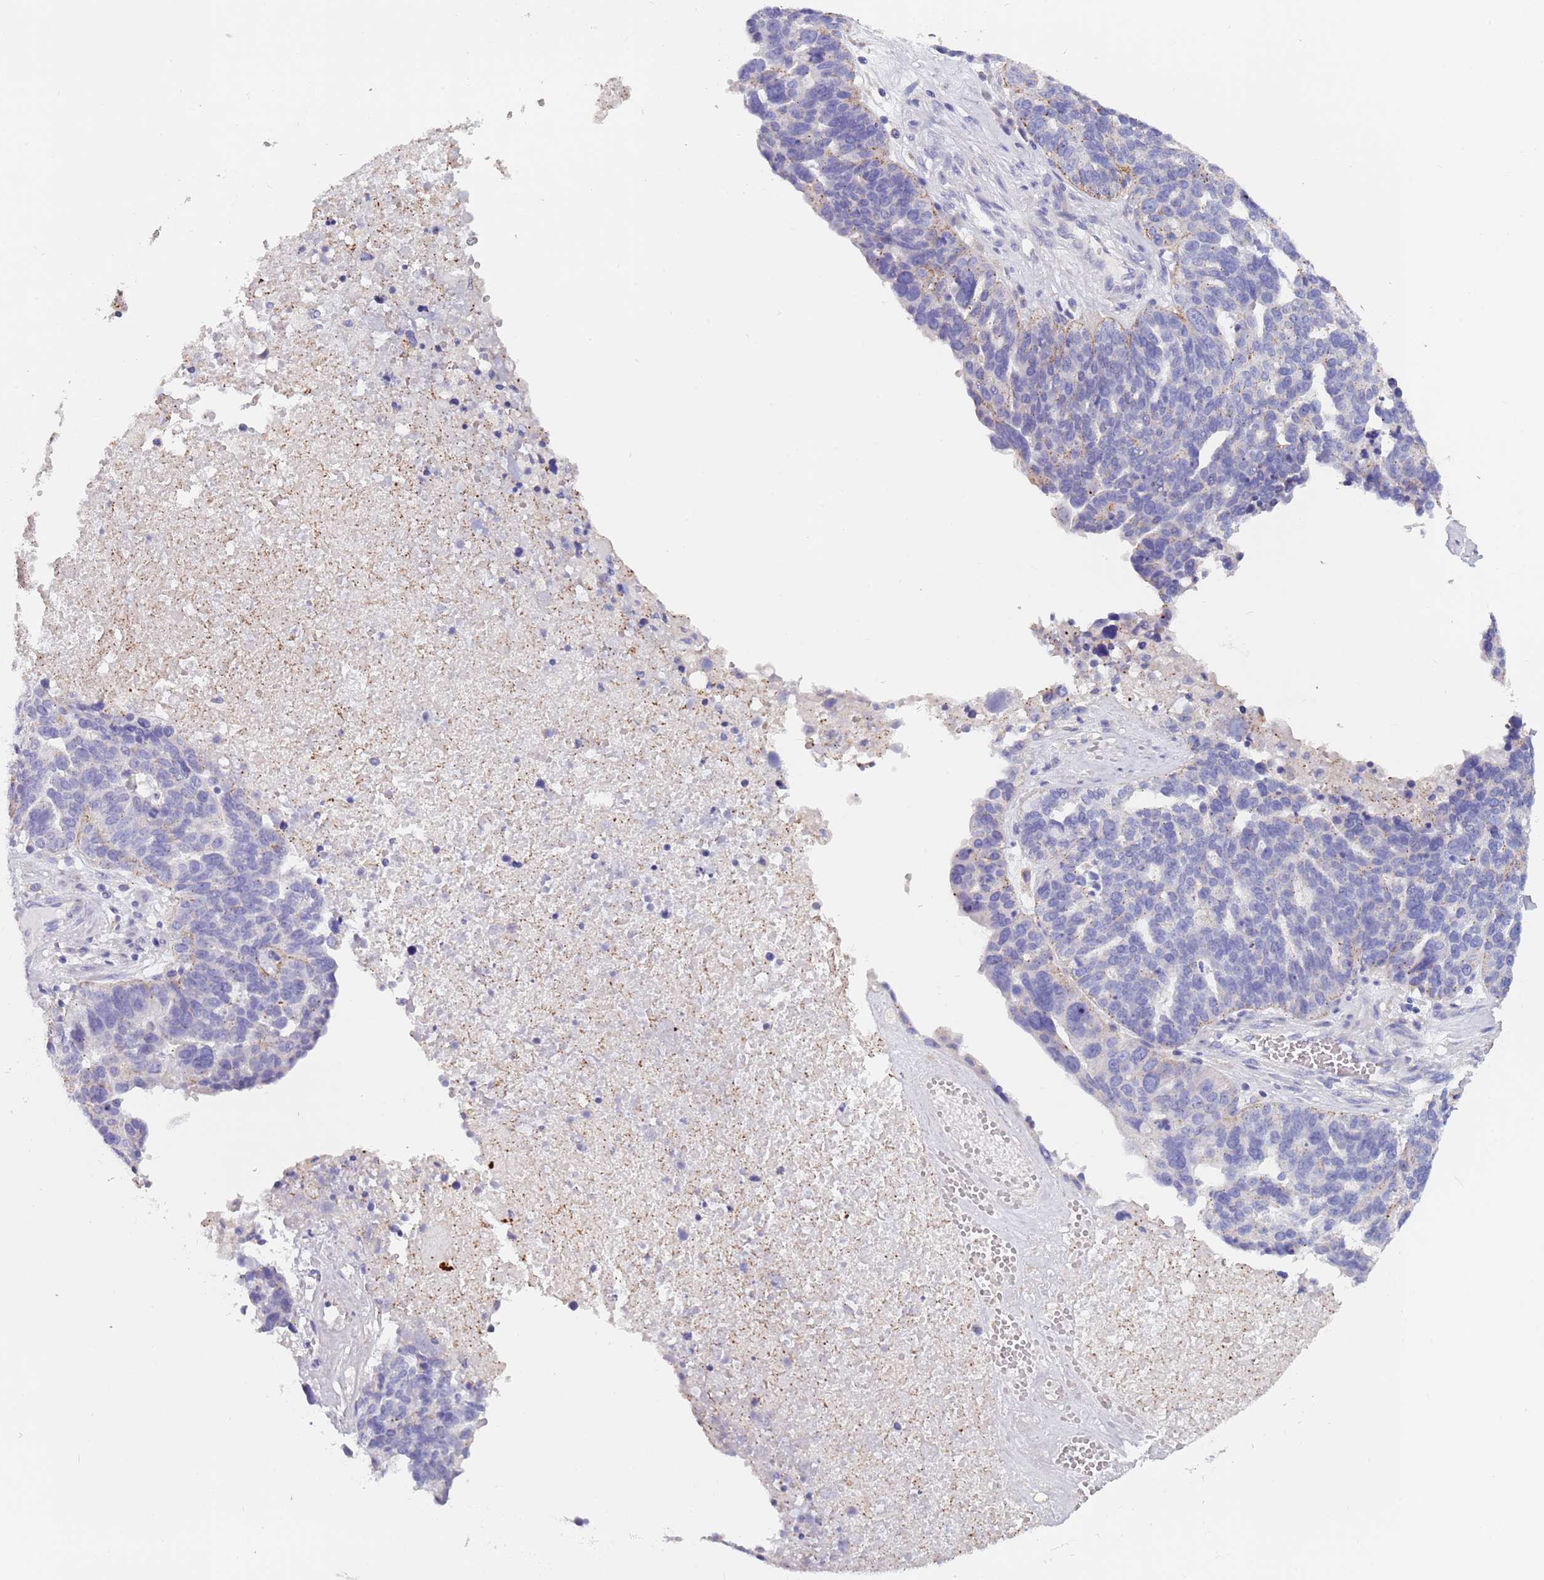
{"staining": {"intensity": "negative", "quantity": "none", "location": "none"}, "tissue": "ovarian cancer", "cell_type": "Tumor cells", "image_type": "cancer", "snomed": [{"axis": "morphology", "description": "Cystadenocarcinoma, serous, NOS"}, {"axis": "topography", "description": "Ovary"}], "caption": "A high-resolution photomicrograph shows immunohistochemistry staining of ovarian serous cystadenocarcinoma, which exhibits no significant staining in tumor cells. (Brightfield microscopy of DAB (3,3'-diaminobenzidine) IHC at high magnification).", "gene": "MAN1C1", "patient": {"sex": "female", "age": 59}}